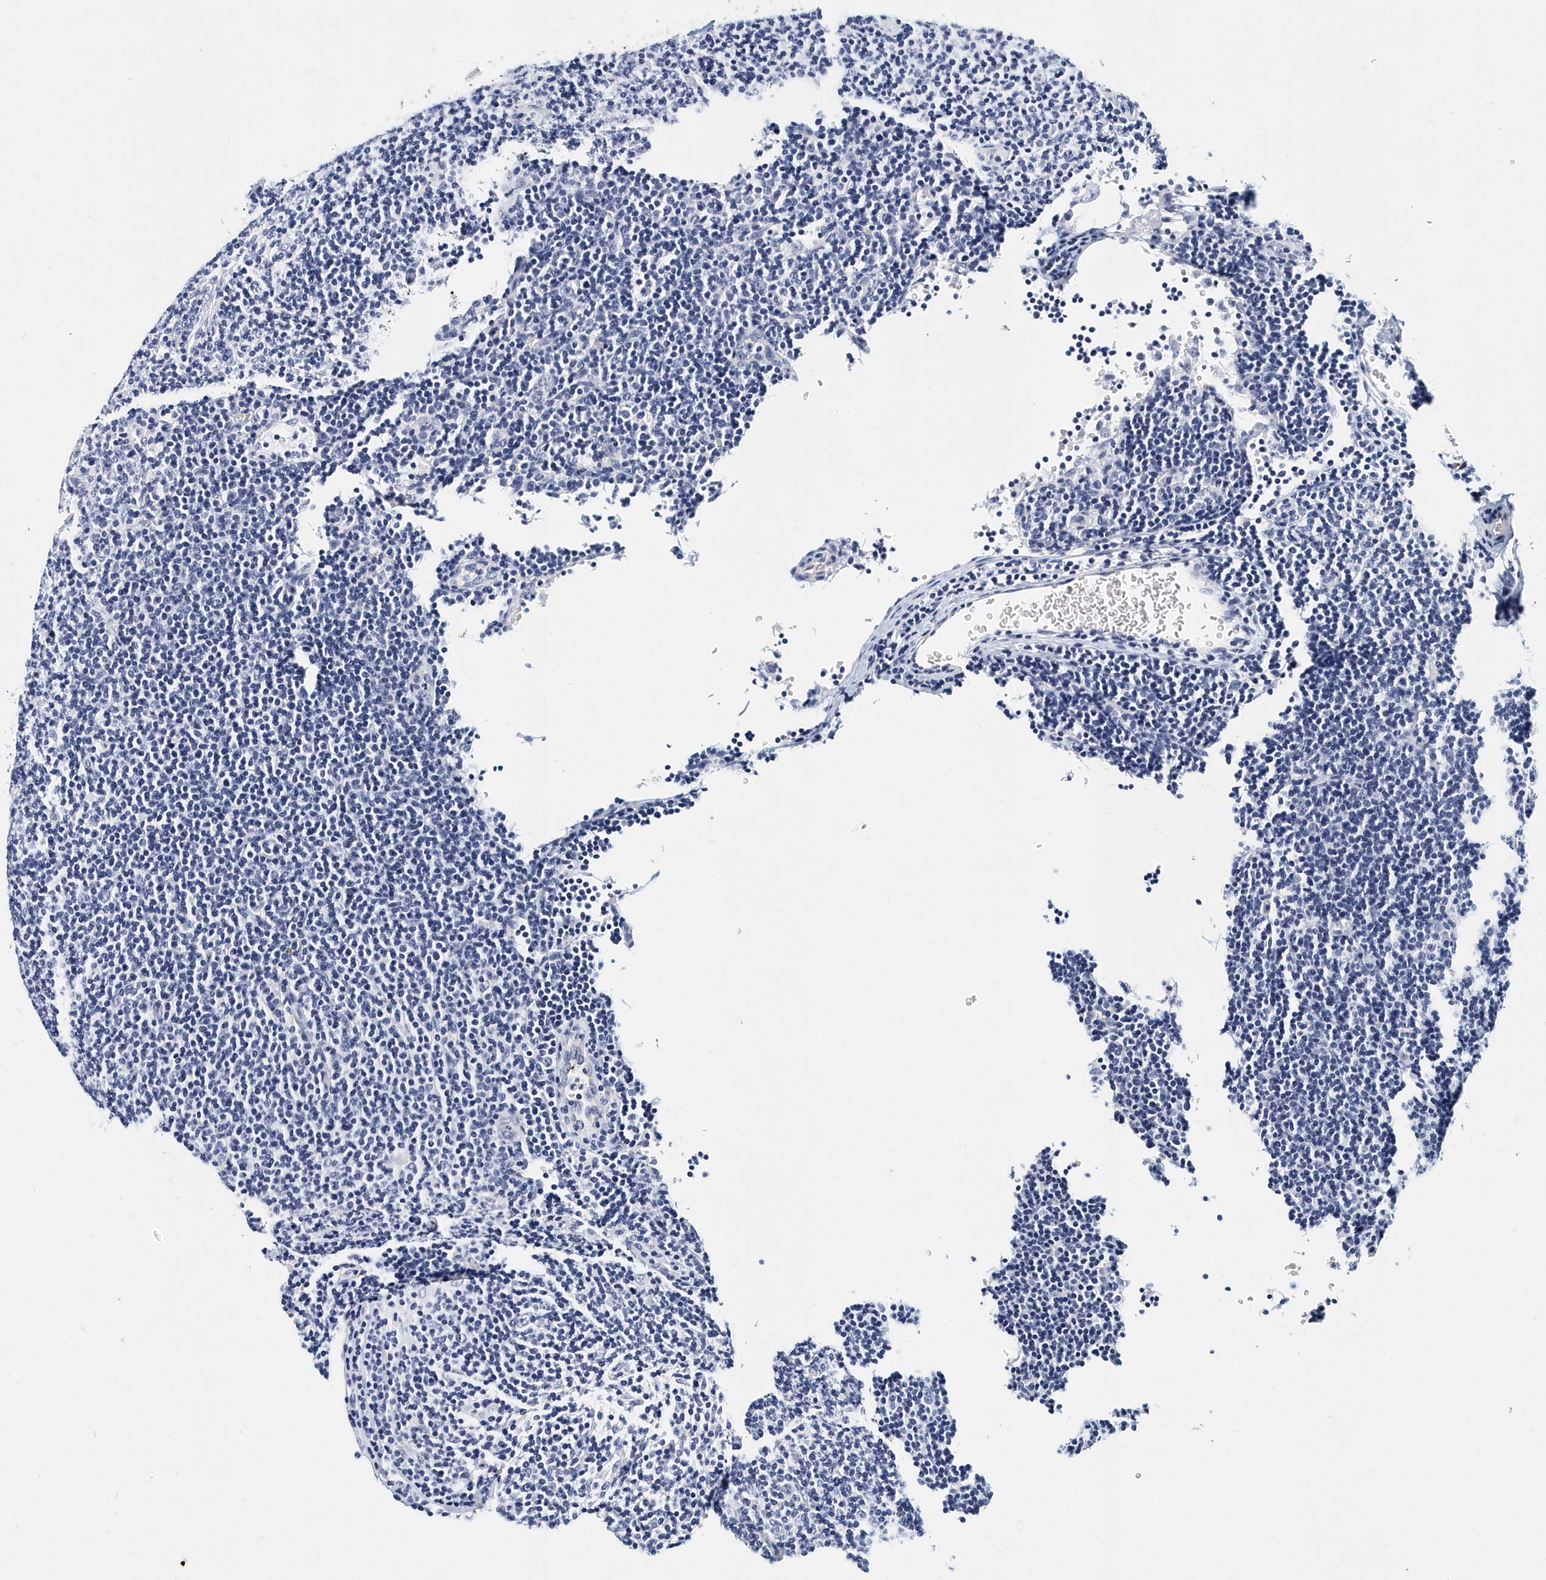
{"staining": {"intensity": "negative", "quantity": "none", "location": "none"}, "tissue": "lymphoma", "cell_type": "Tumor cells", "image_type": "cancer", "snomed": [{"axis": "morphology", "description": "Hodgkin's disease, NOS"}, {"axis": "topography", "description": "Lymph node"}], "caption": "IHC micrograph of lymphoma stained for a protein (brown), which demonstrates no staining in tumor cells. (DAB (3,3'-diaminobenzidine) immunohistochemistry (IHC) with hematoxylin counter stain).", "gene": "ITGA2B", "patient": {"sex": "female", "age": 57}}